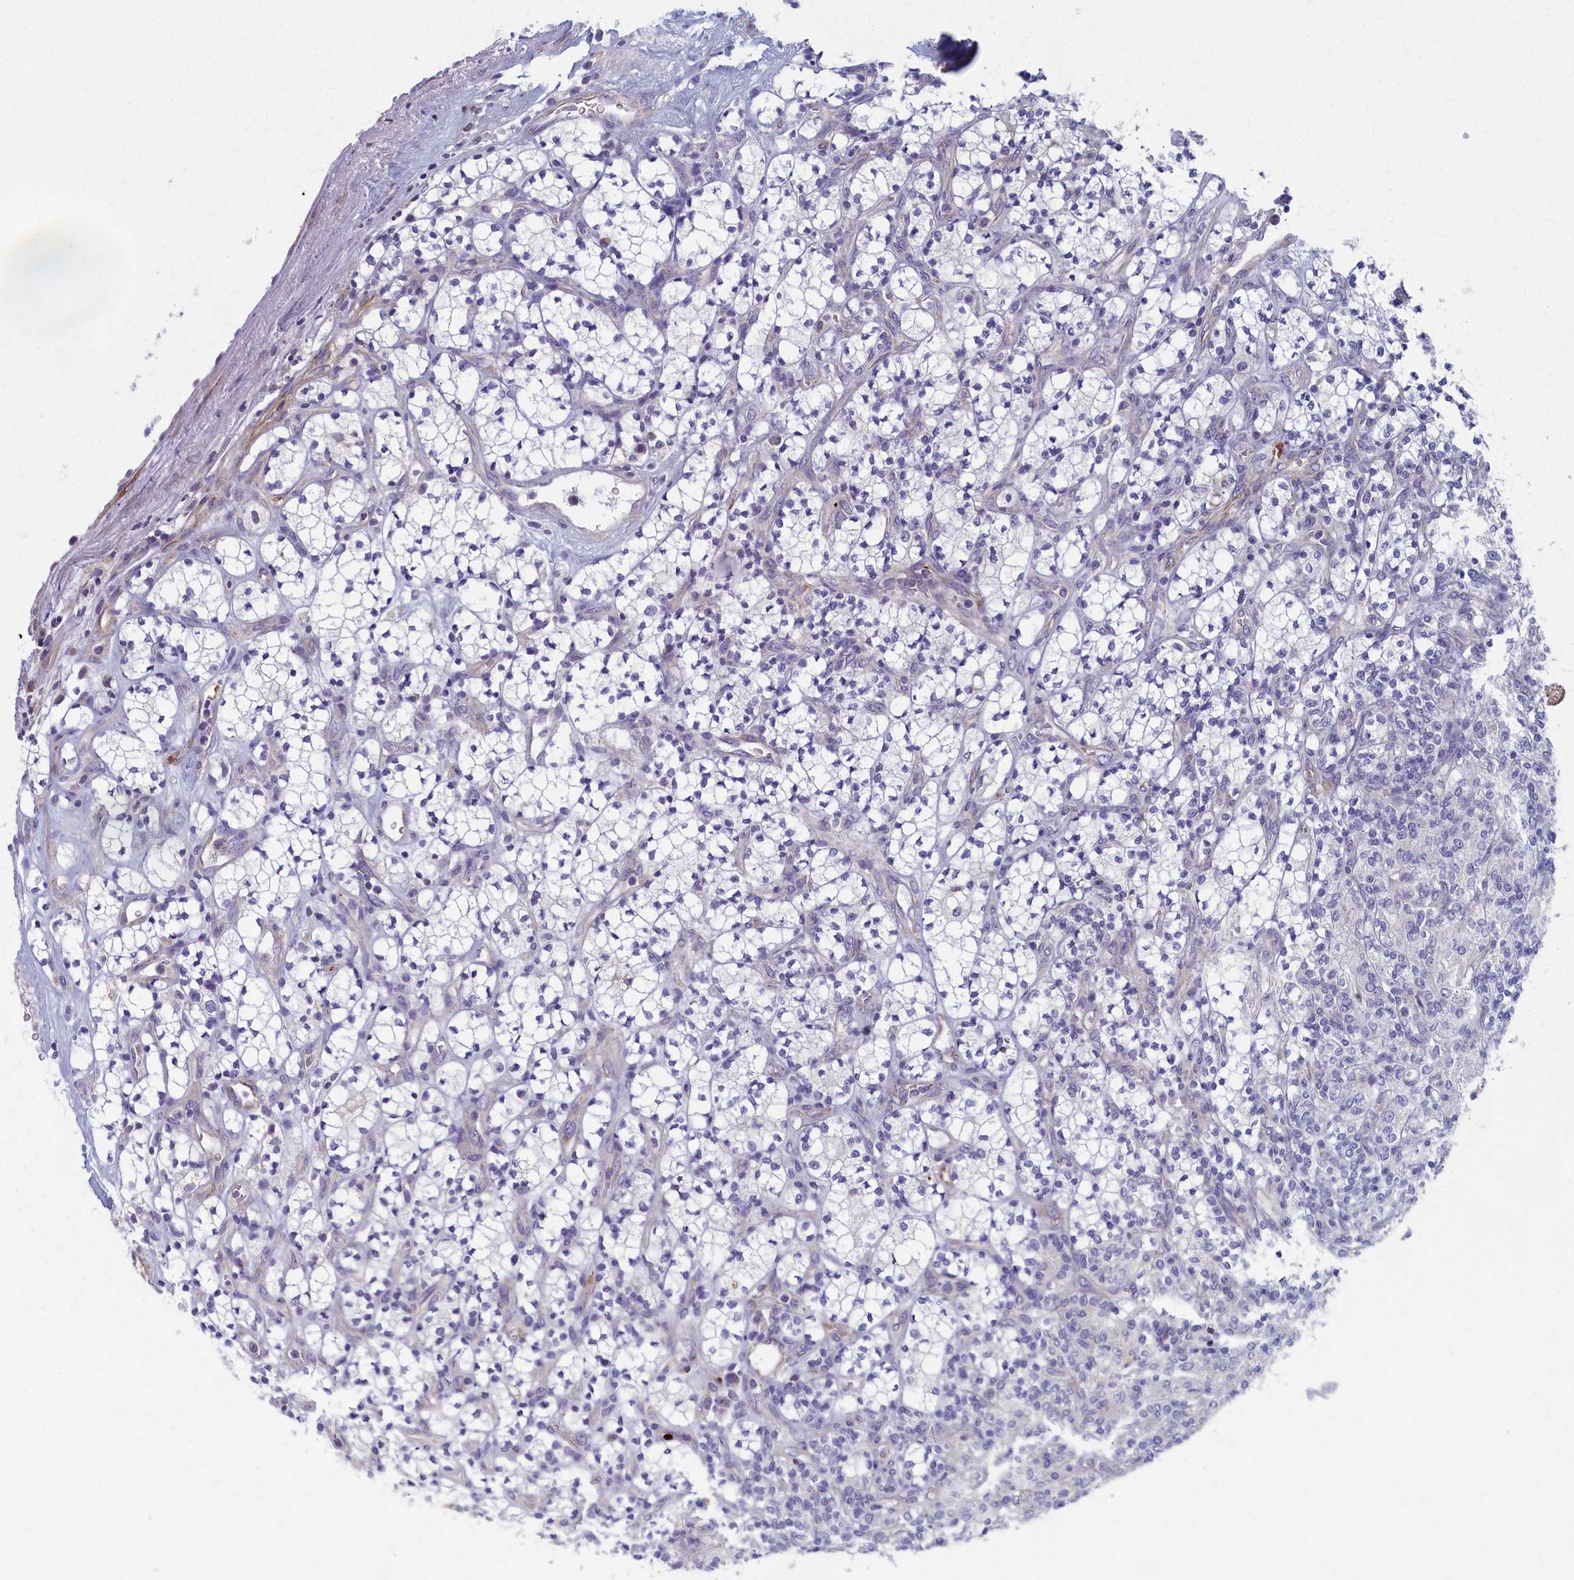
{"staining": {"intensity": "negative", "quantity": "none", "location": "none"}, "tissue": "renal cancer", "cell_type": "Tumor cells", "image_type": "cancer", "snomed": [{"axis": "morphology", "description": "Adenocarcinoma, NOS"}, {"axis": "topography", "description": "Kidney"}], "caption": "Immunohistochemistry (IHC) photomicrograph of human renal cancer (adenocarcinoma) stained for a protein (brown), which reveals no staining in tumor cells.", "gene": "MRPS25", "patient": {"sex": "male", "age": 77}}